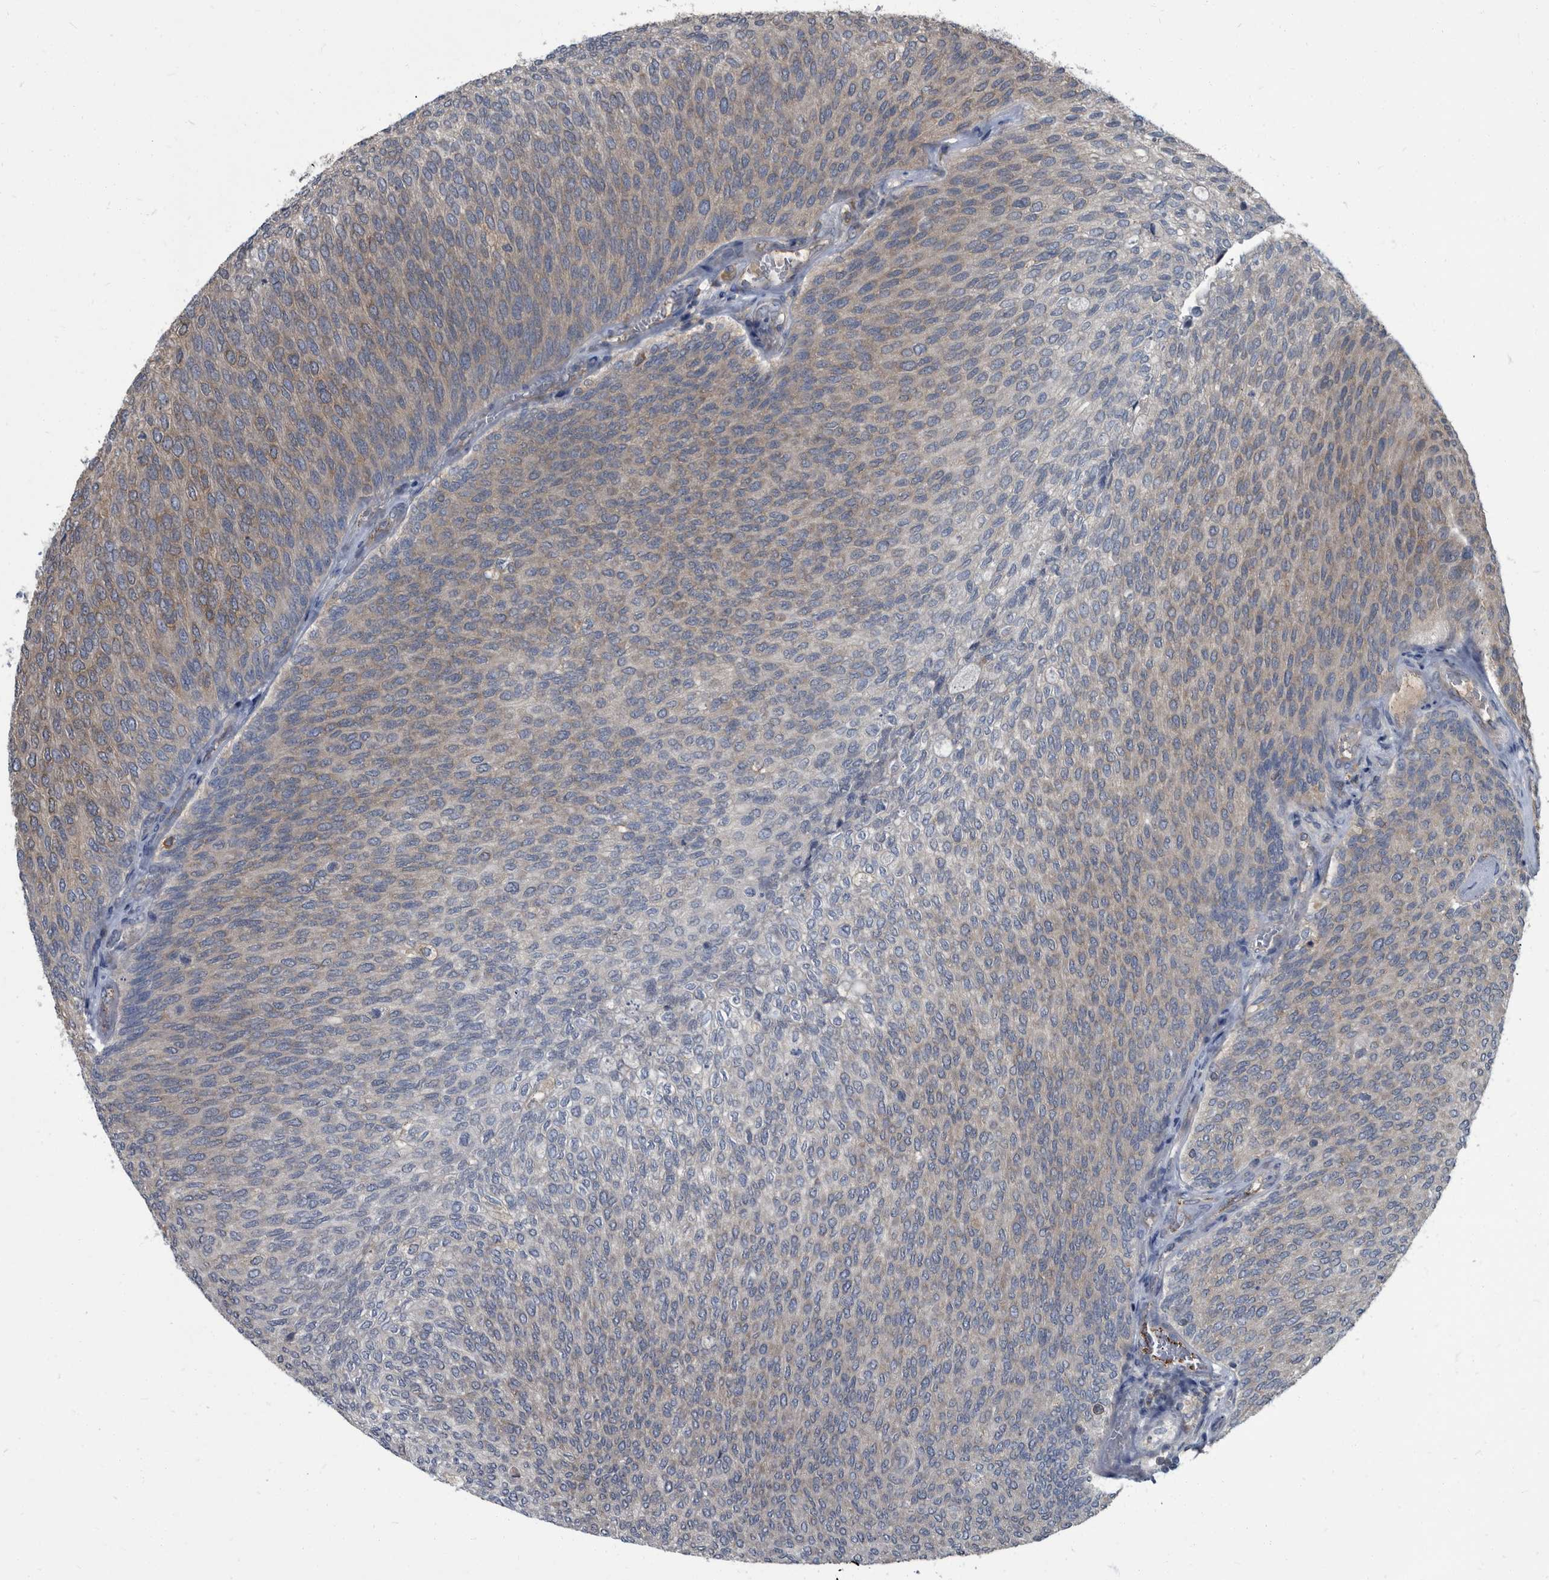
{"staining": {"intensity": "weak", "quantity": "<25%", "location": "cytoplasmic/membranous"}, "tissue": "urothelial cancer", "cell_type": "Tumor cells", "image_type": "cancer", "snomed": [{"axis": "morphology", "description": "Urothelial carcinoma, Low grade"}, {"axis": "topography", "description": "Urinary bladder"}], "caption": "Micrograph shows no protein positivity in tumor cells of urothelial cancer tissue. (DAB immunohistochemistry (IHC) visualized using brightfield microscopy, high magnification).", "gene": "CDV3", "patient": {"sex": "female", "age": 79}}